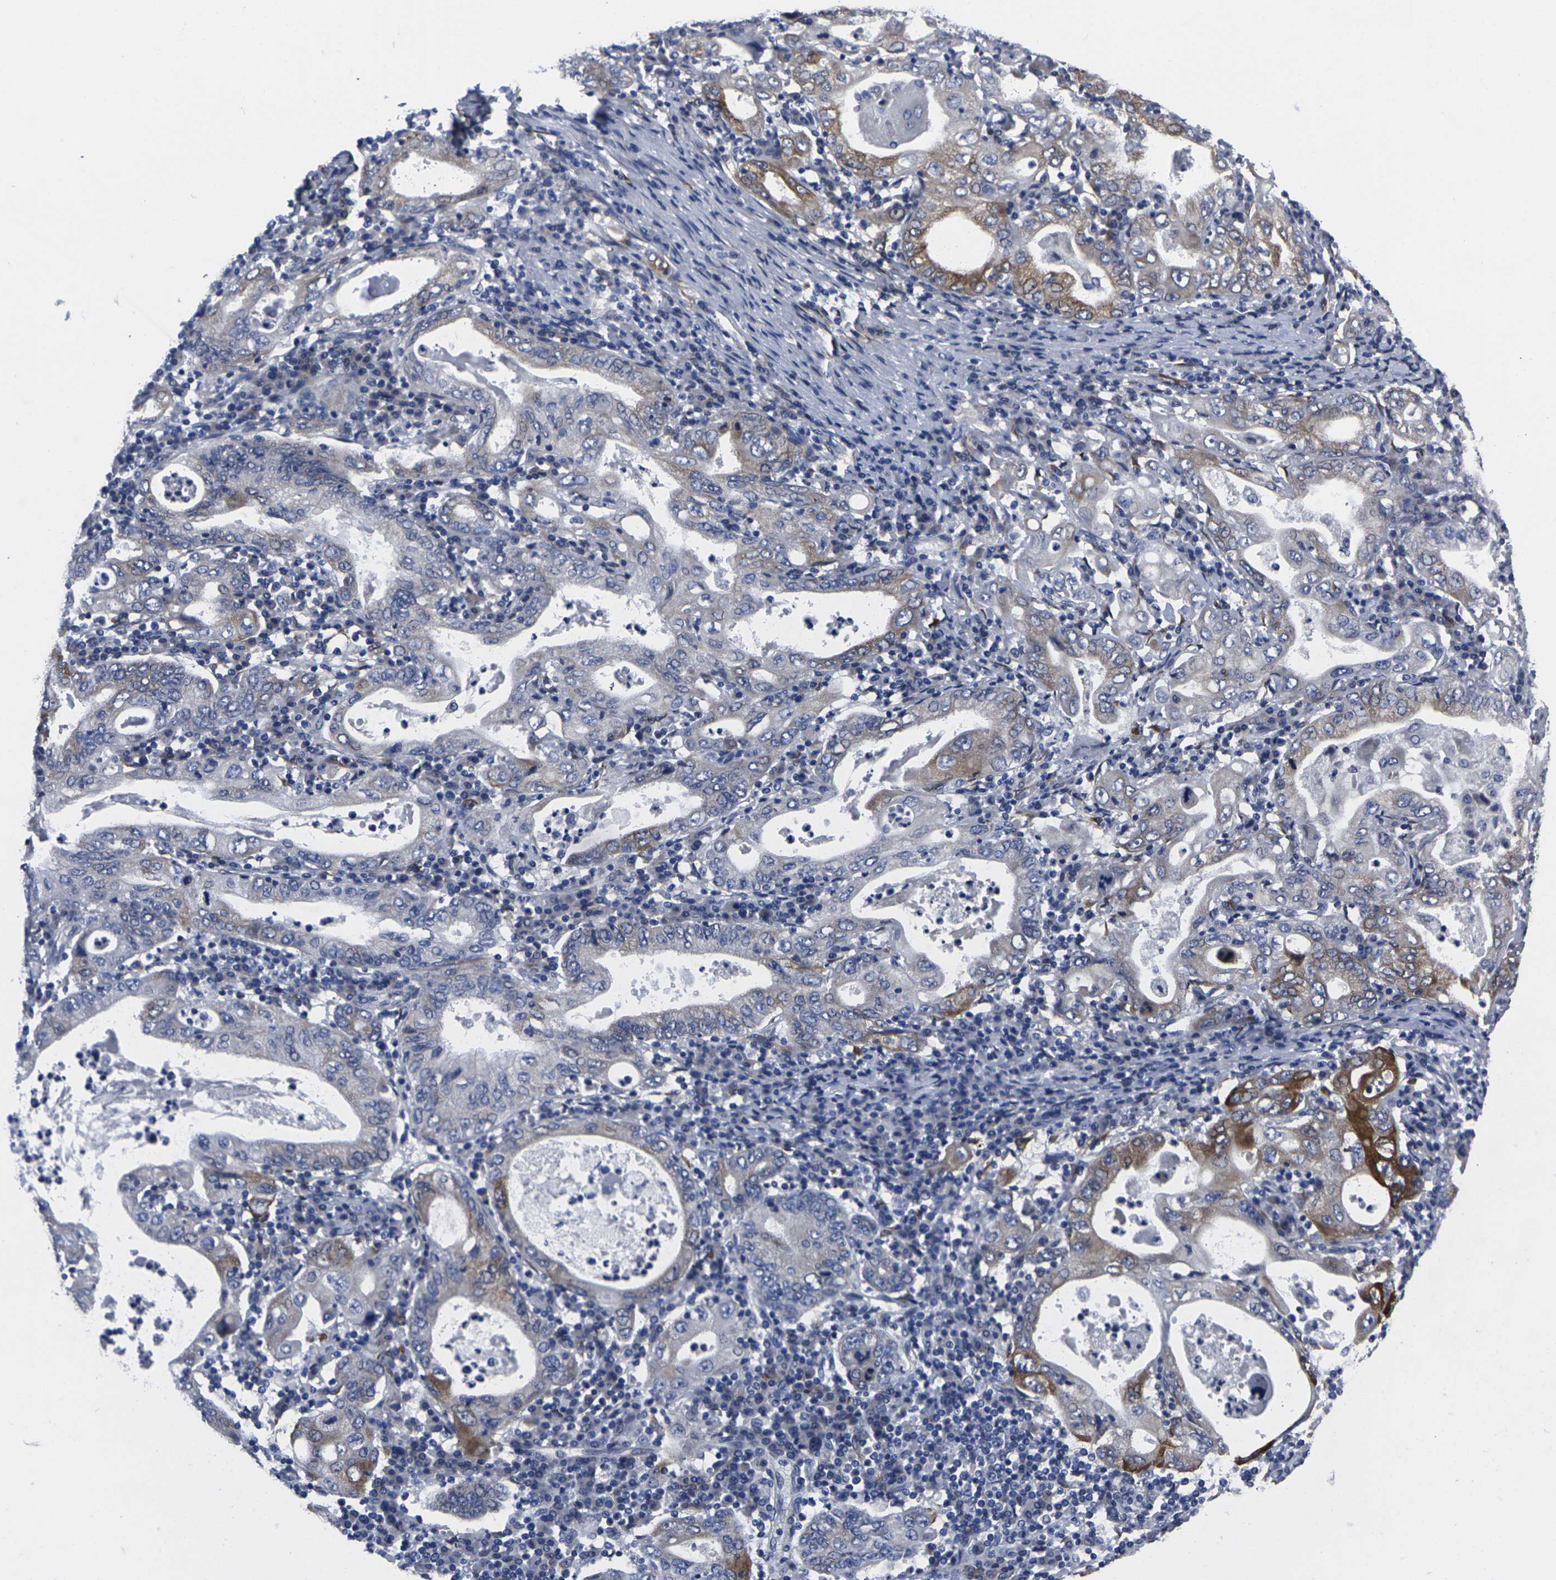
{"staining": {"intensity": "moderate", "quantity": "<25%", "location": "cytoplasmic/membranous"}, "tissue": "stomach cancer", "cell_type": "Tumor cells", "image_type": "cancer", "snomed": [{"axis": "morphology", "description": "Normal tissue, NOS"}, {"axis": "morphology", "description": "Adenocarcinoma, NOS"}, {"axis": "topography", "description": "Esophagus"}, {"axis": "topography", "description": "Stomach, upper"}, {"axis": "topography", "description": "Peripheral nerve tissue"}], "caption": "Immunohistochemical staining of human stomach cancer (adenocarcinoma) exhibits low levels of moderate cytoplasmic/membranous protein staining in approximately <25% of tumor cells.", "gene": "CYP2C8", "patient": {"sex": "male", "age": 62}}